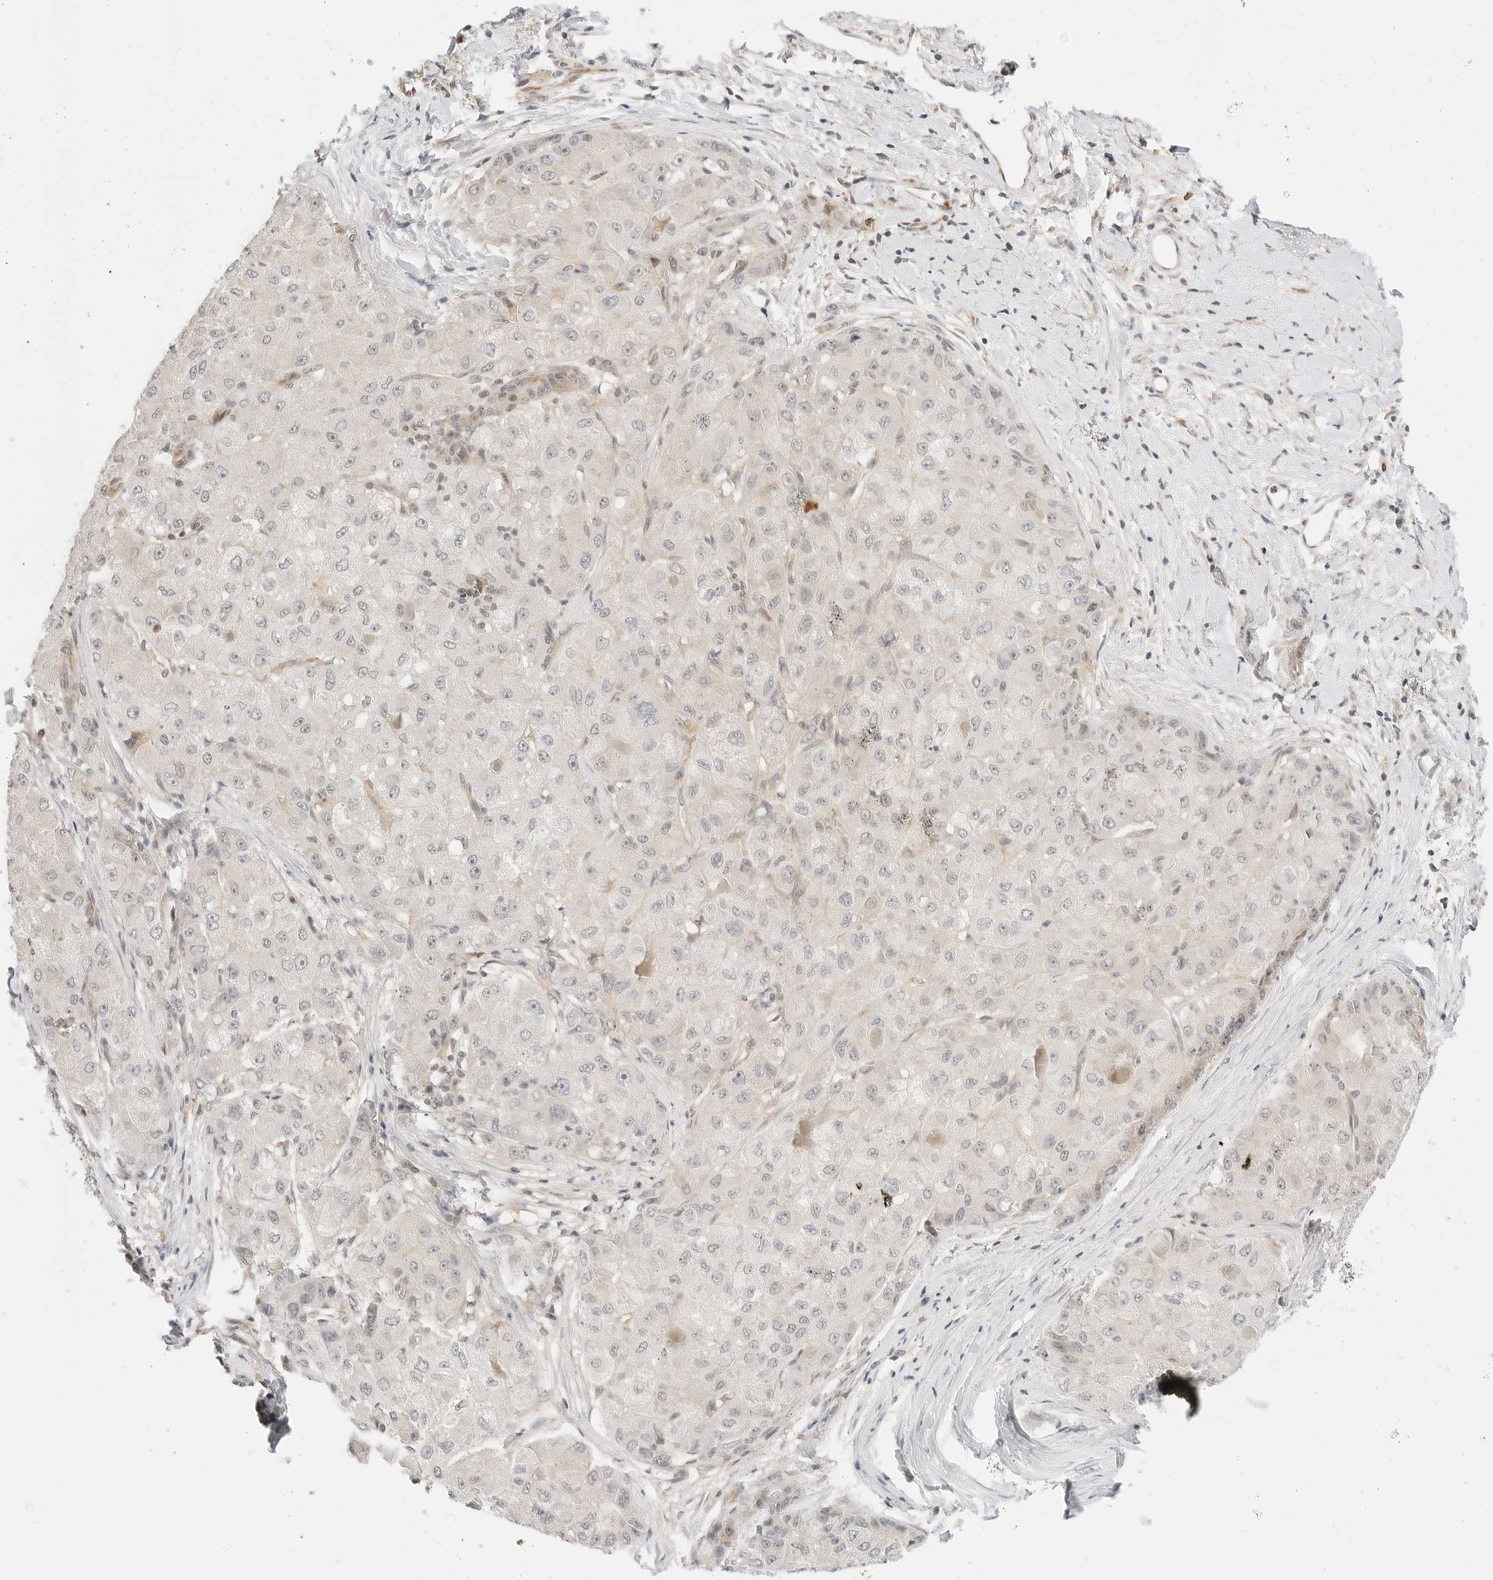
{"staining": {"intensity": "moderate", "quantity": "<25%", "location": "cytoplasmic/membranous"}, "tissue": "liver cancer", "cell_type": "Tumor cells", "image_type": "cancer", "snomed": [{"axis": "morphology", "description": "Carcinoma, Hepatocellular, NOS"}, {"axis": "topography", "description": "Liver"}], "caption": "Human liver hepatocellular carcinoma stained for a protein (brown) demonstrates moderate cytoplasmic/membranous positive positivity in about <25% of tumor cells.", "gene": "TEKT2", "patient": {"sex": "male", "age": 80}}